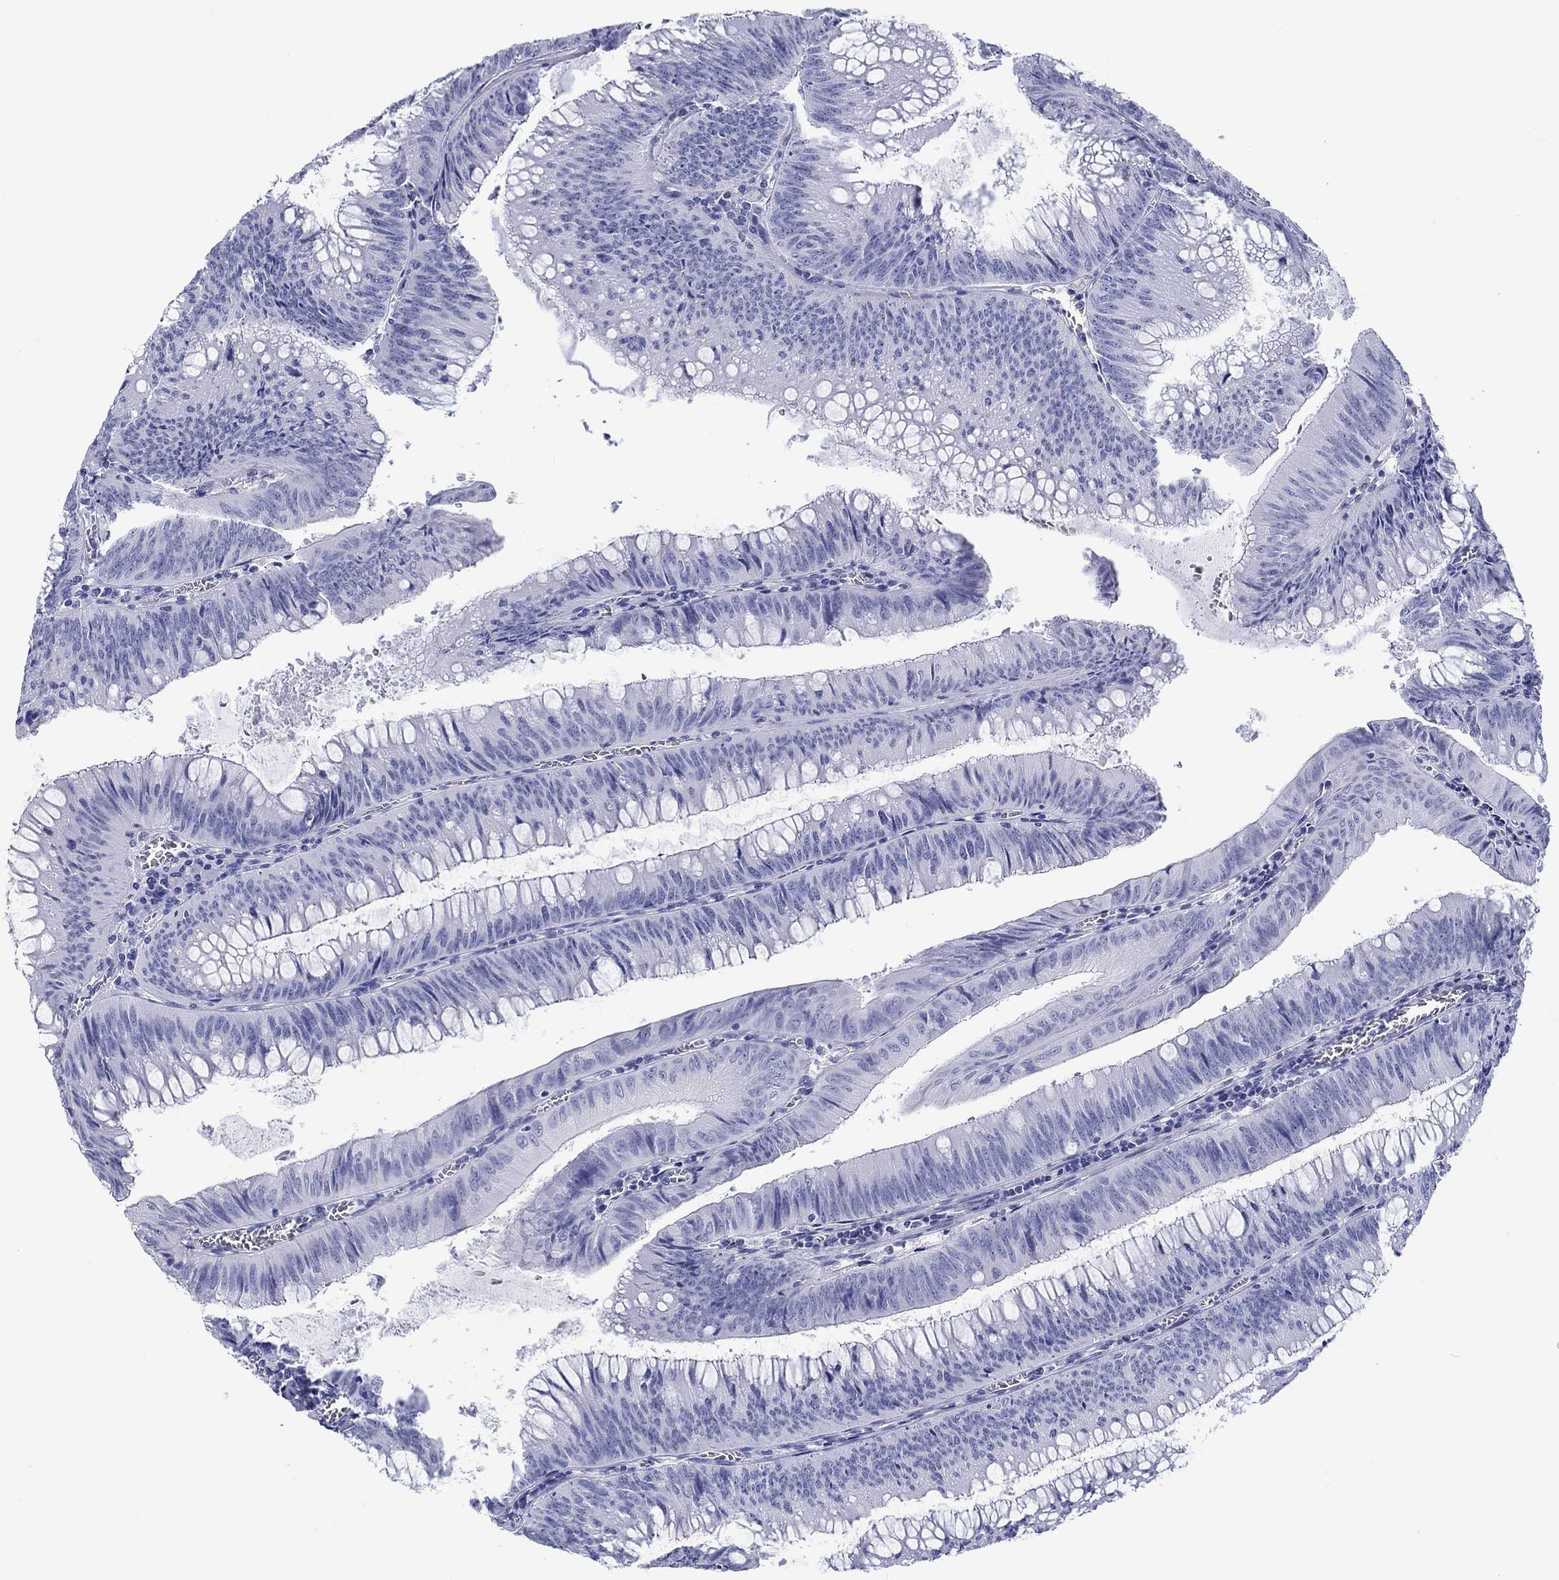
{"staining": {"intensity": "negative", "quantity": "none", "location": "none"}, "tissue": "colorectal cancer", "cell_type": "Tumor cells", "image_type": "cancer", "snomed": [{"axis": "morphology", "description": "Adenocarcinoma, NOS"}, {"axis": "topography", "description": "Rectum"}], "caption": "Protein analysis of colorectal cancer exhibits no significant expression in tumor cells.", "gene": "H1-1", "patient": {"sex": "female", "age": 72}}